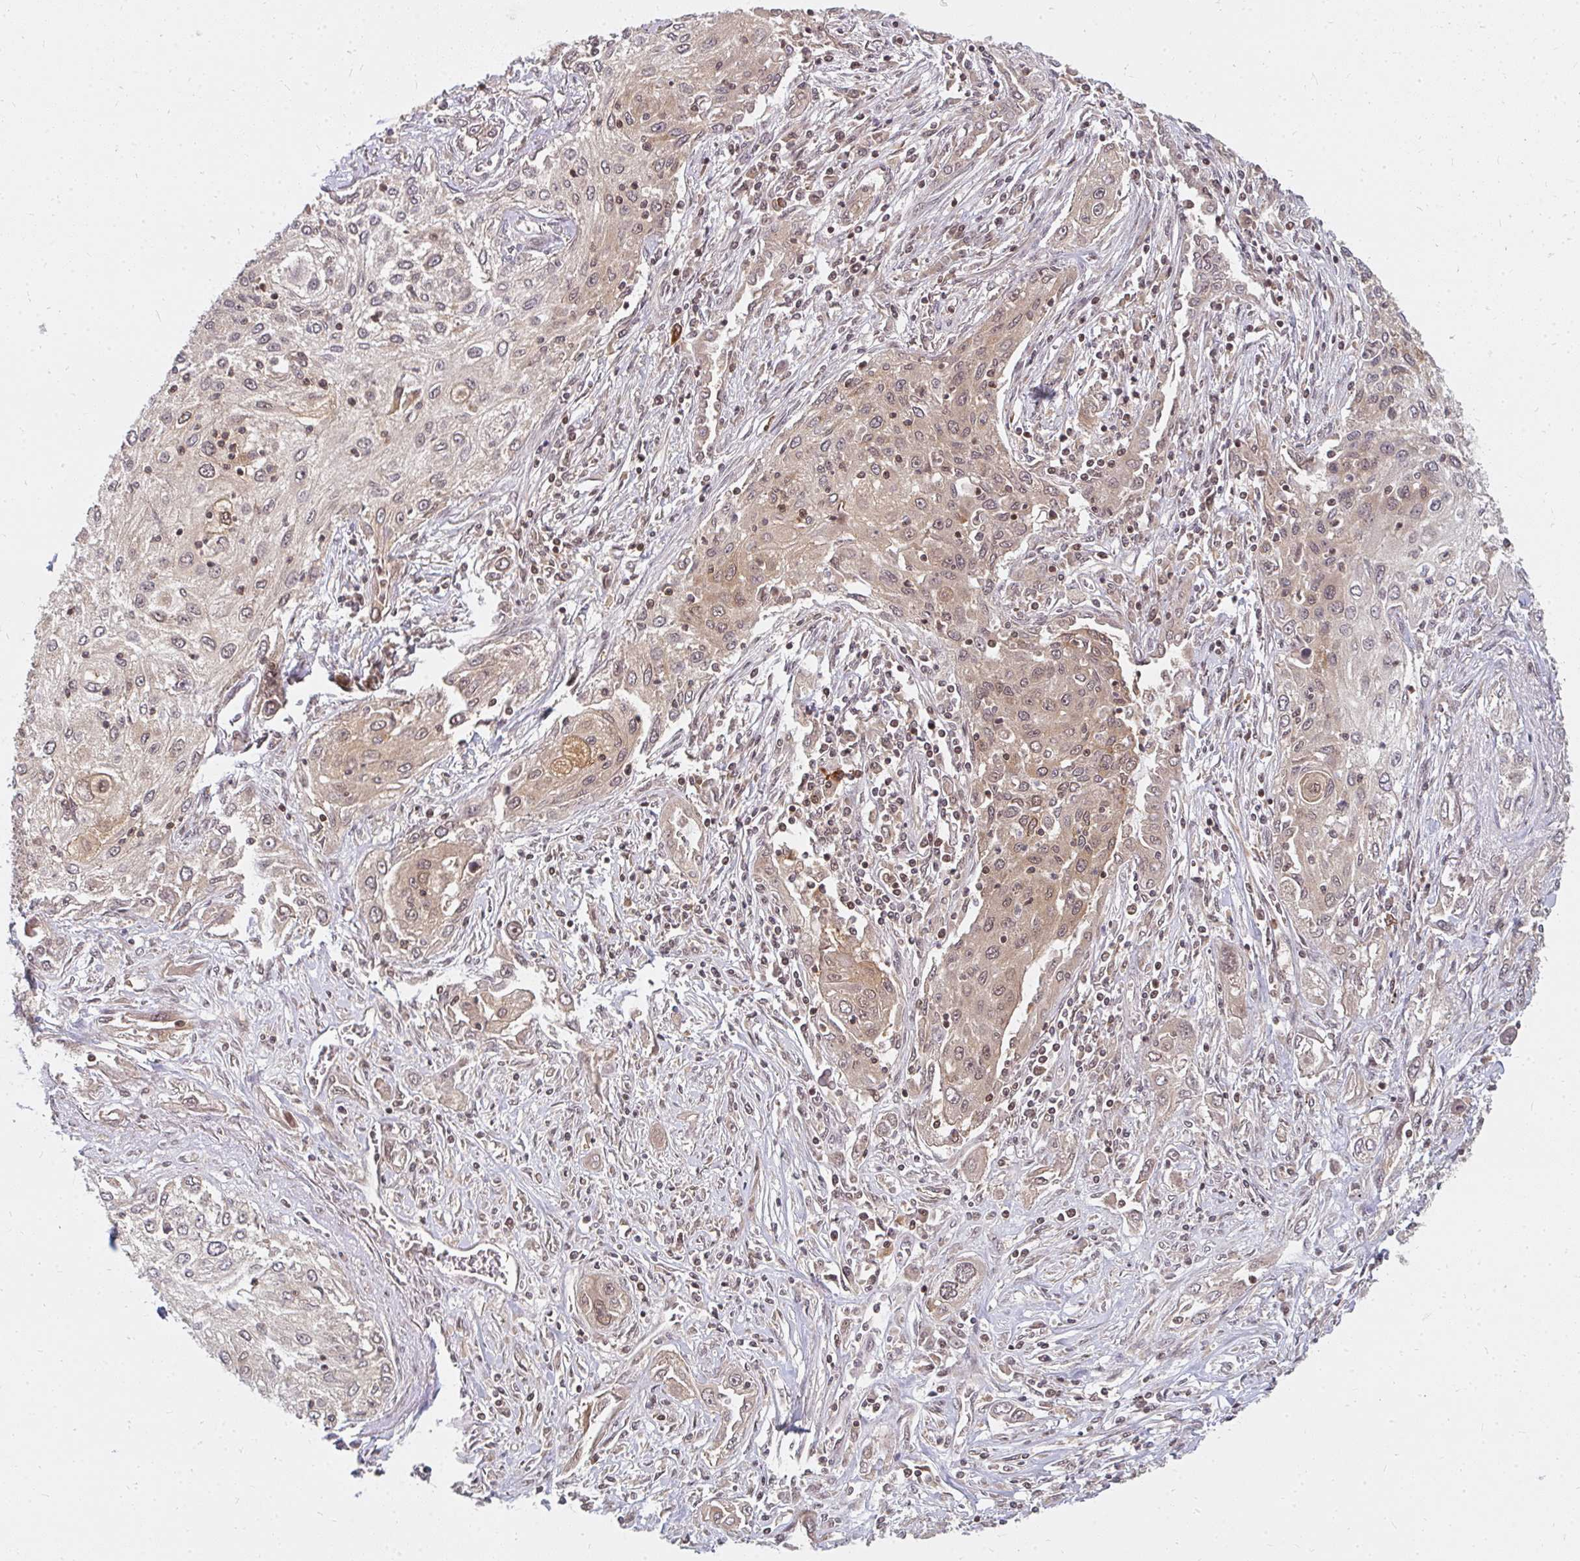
{"staining": {"intensity": "weak", "quantity": ">75%", "location": "cytoplasmic/membranous,nuclear"}, "tissue": "lung cancer", "cell_type": "Tumor cells", "image_type": "cancer", "snomed": [{"axis": "morphology", "description": "Squamous cell carcinoma, NOS"}, {"axis": "topography", "description": "Lung"}], "caption": "A brown stain highlights weak cytoplasmic/membranous and nuclear expression of a protein in human lung cancer tumor cells.", "gene": "GTF3C6", "patient": {"sex": "female", "age": 69}}